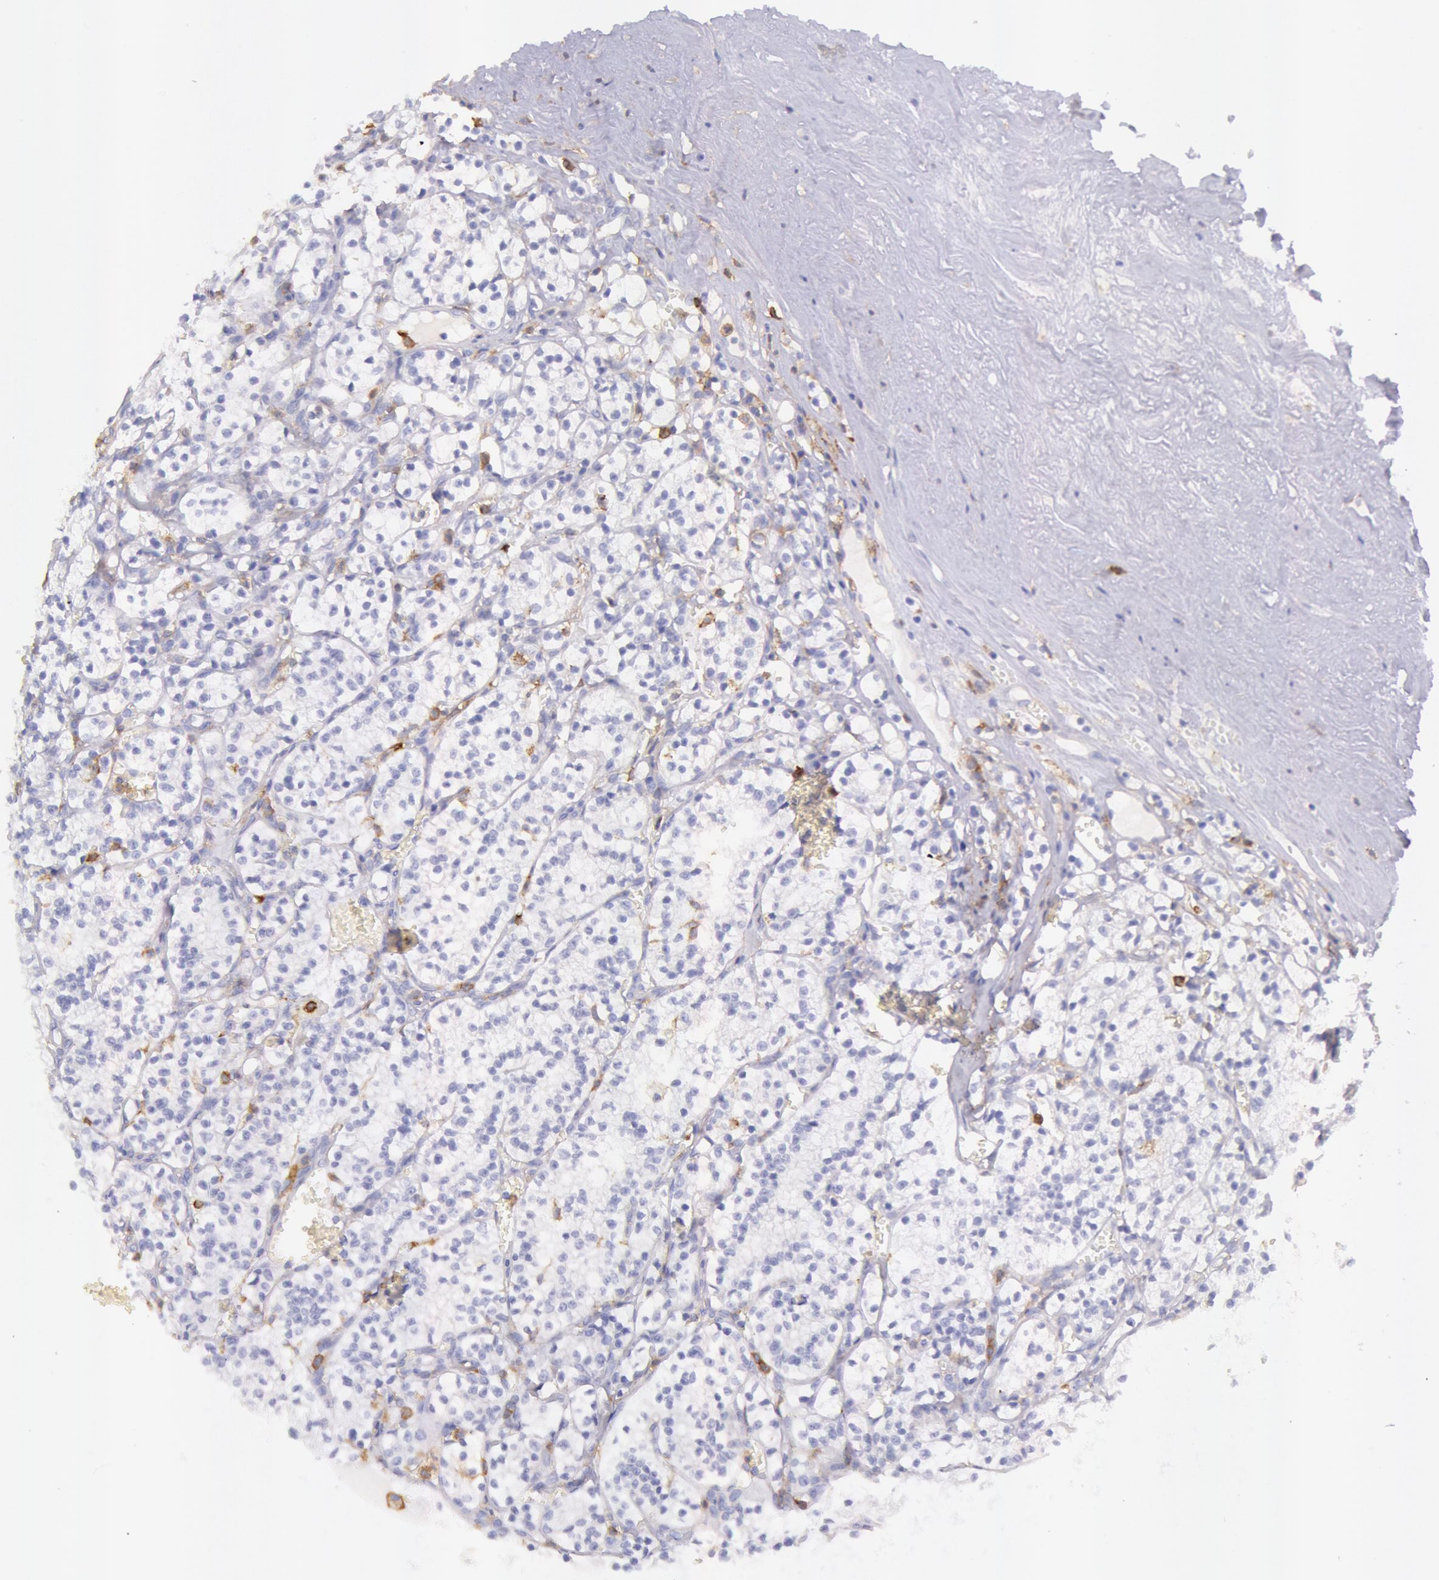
{"staining": {"intensity": "negative", "quantity": "none", "location": "none"}, "tissue": "renal cancer", "cell_type": "Tumor cells", "image_type": "cancer", "snomed": [{"axis": "morphology", "description": "Adenocarcinoma, NOS"}, {"axis": "topography", "description": "Kidney"}], "caption": "This is an immunohistochemistry (IHC) histopathology image of human renal cancer. There is no expression in tumor cells.", "gene": "LYN", "patient": {"sex": "male", "age": 61}}